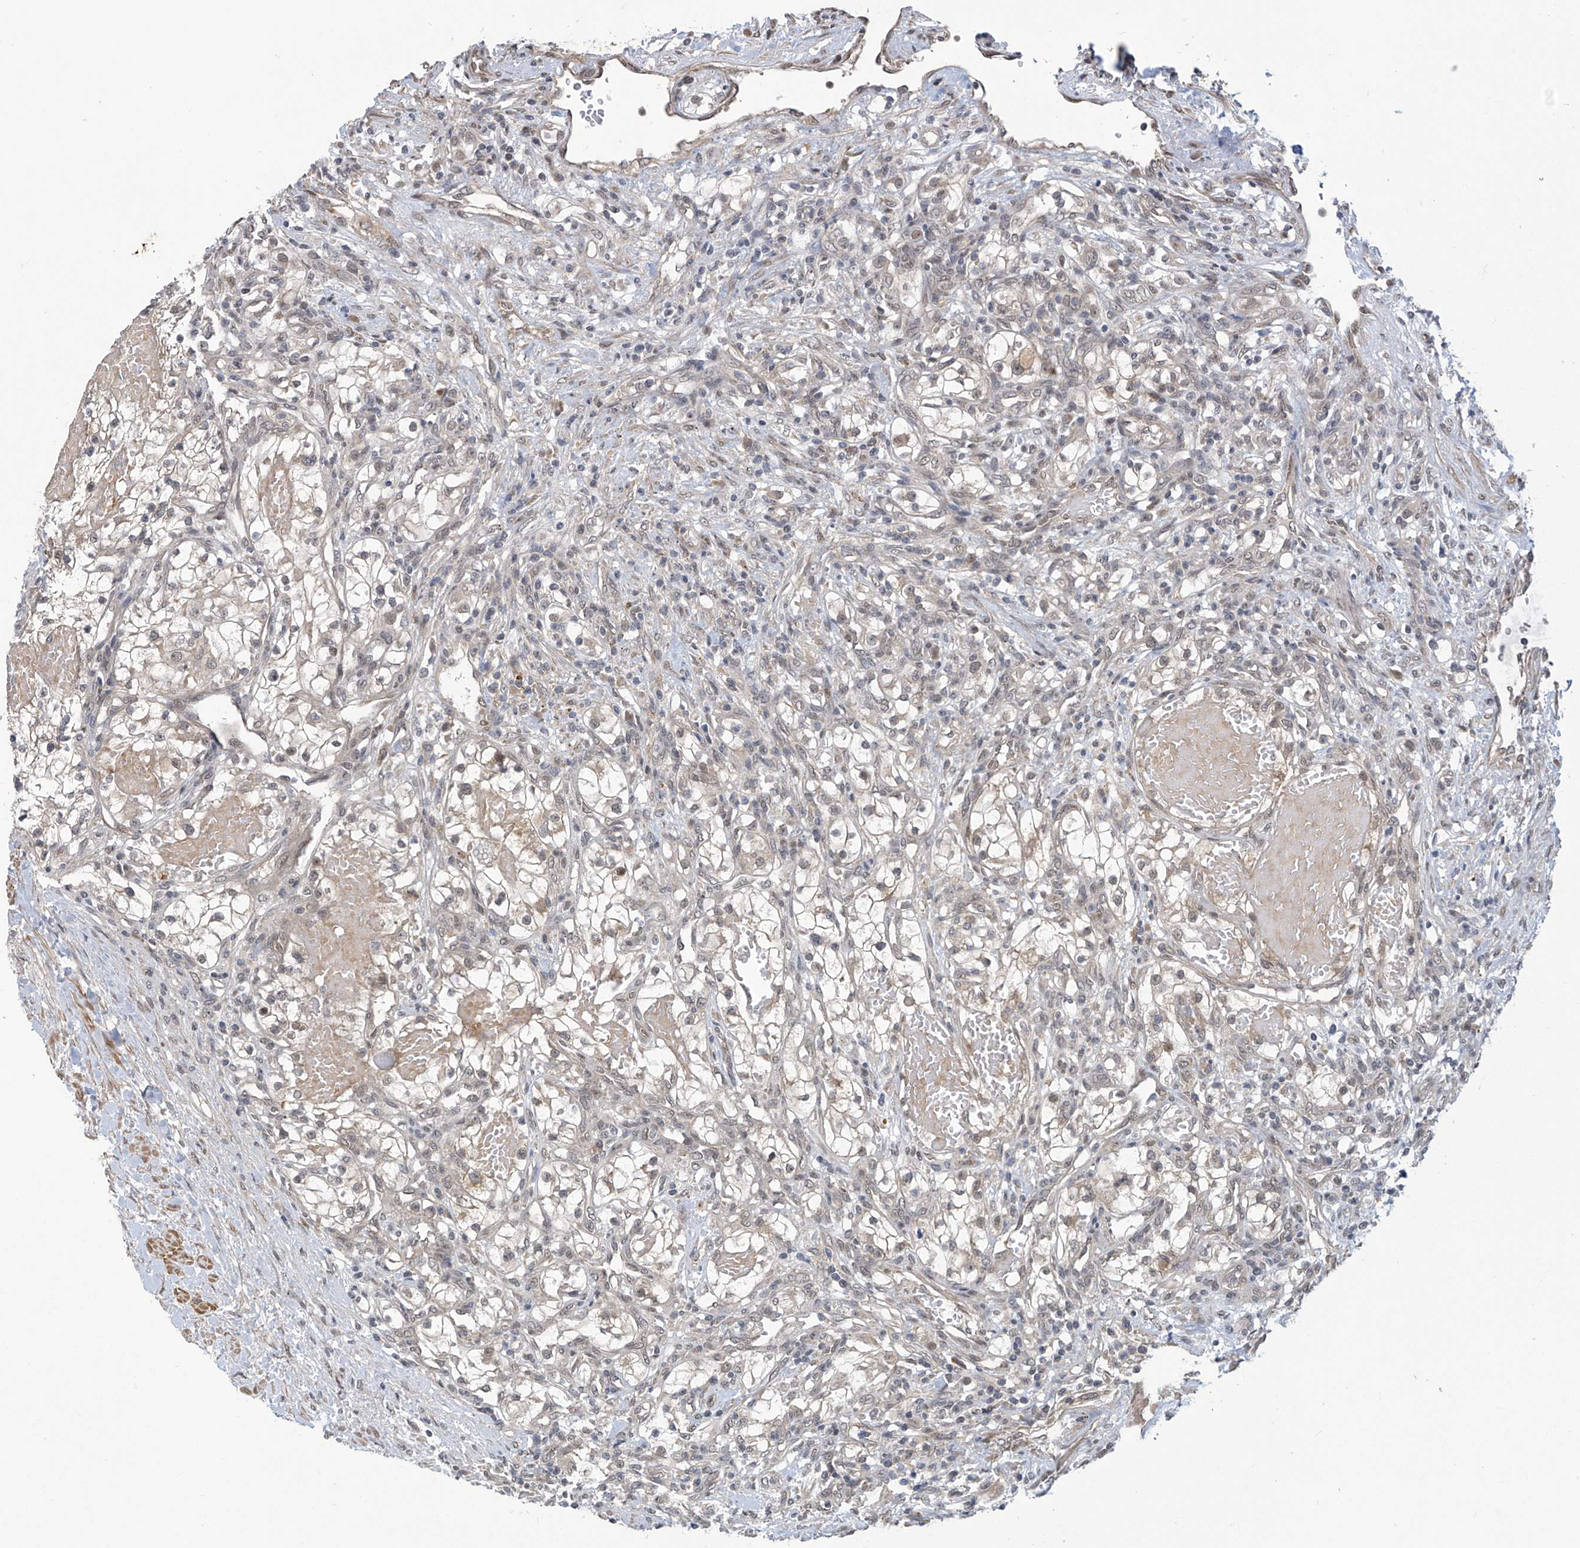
{"staining": {"intensity": "weak", "quantity": "25%-75%", "location": "cytoplasmic/membranous"}, "tissue": "renal cancer", "cell_type": "Tumor cells", "image_type": "cancer", "snomed": [{"axis": "morphology", "description": "Normal tissue, NOS"}, {"axis": "morphology", "description": "Adenocarcinoma, NOS"}, {"axis": "topography", "description": "Kidney"}], "caption": "IHC (DAB (3,3'-diaminobenzidine)) staining of adenocarcinoma (renal) displays weak cytoplasmic/membranous protein expression in approximately 25%-75% of tumor cells. (DAB IHC with brightfield microscopy, high magnification).", "gene": "ABHD13", "patient": {"sex": "male", "age": 68}}